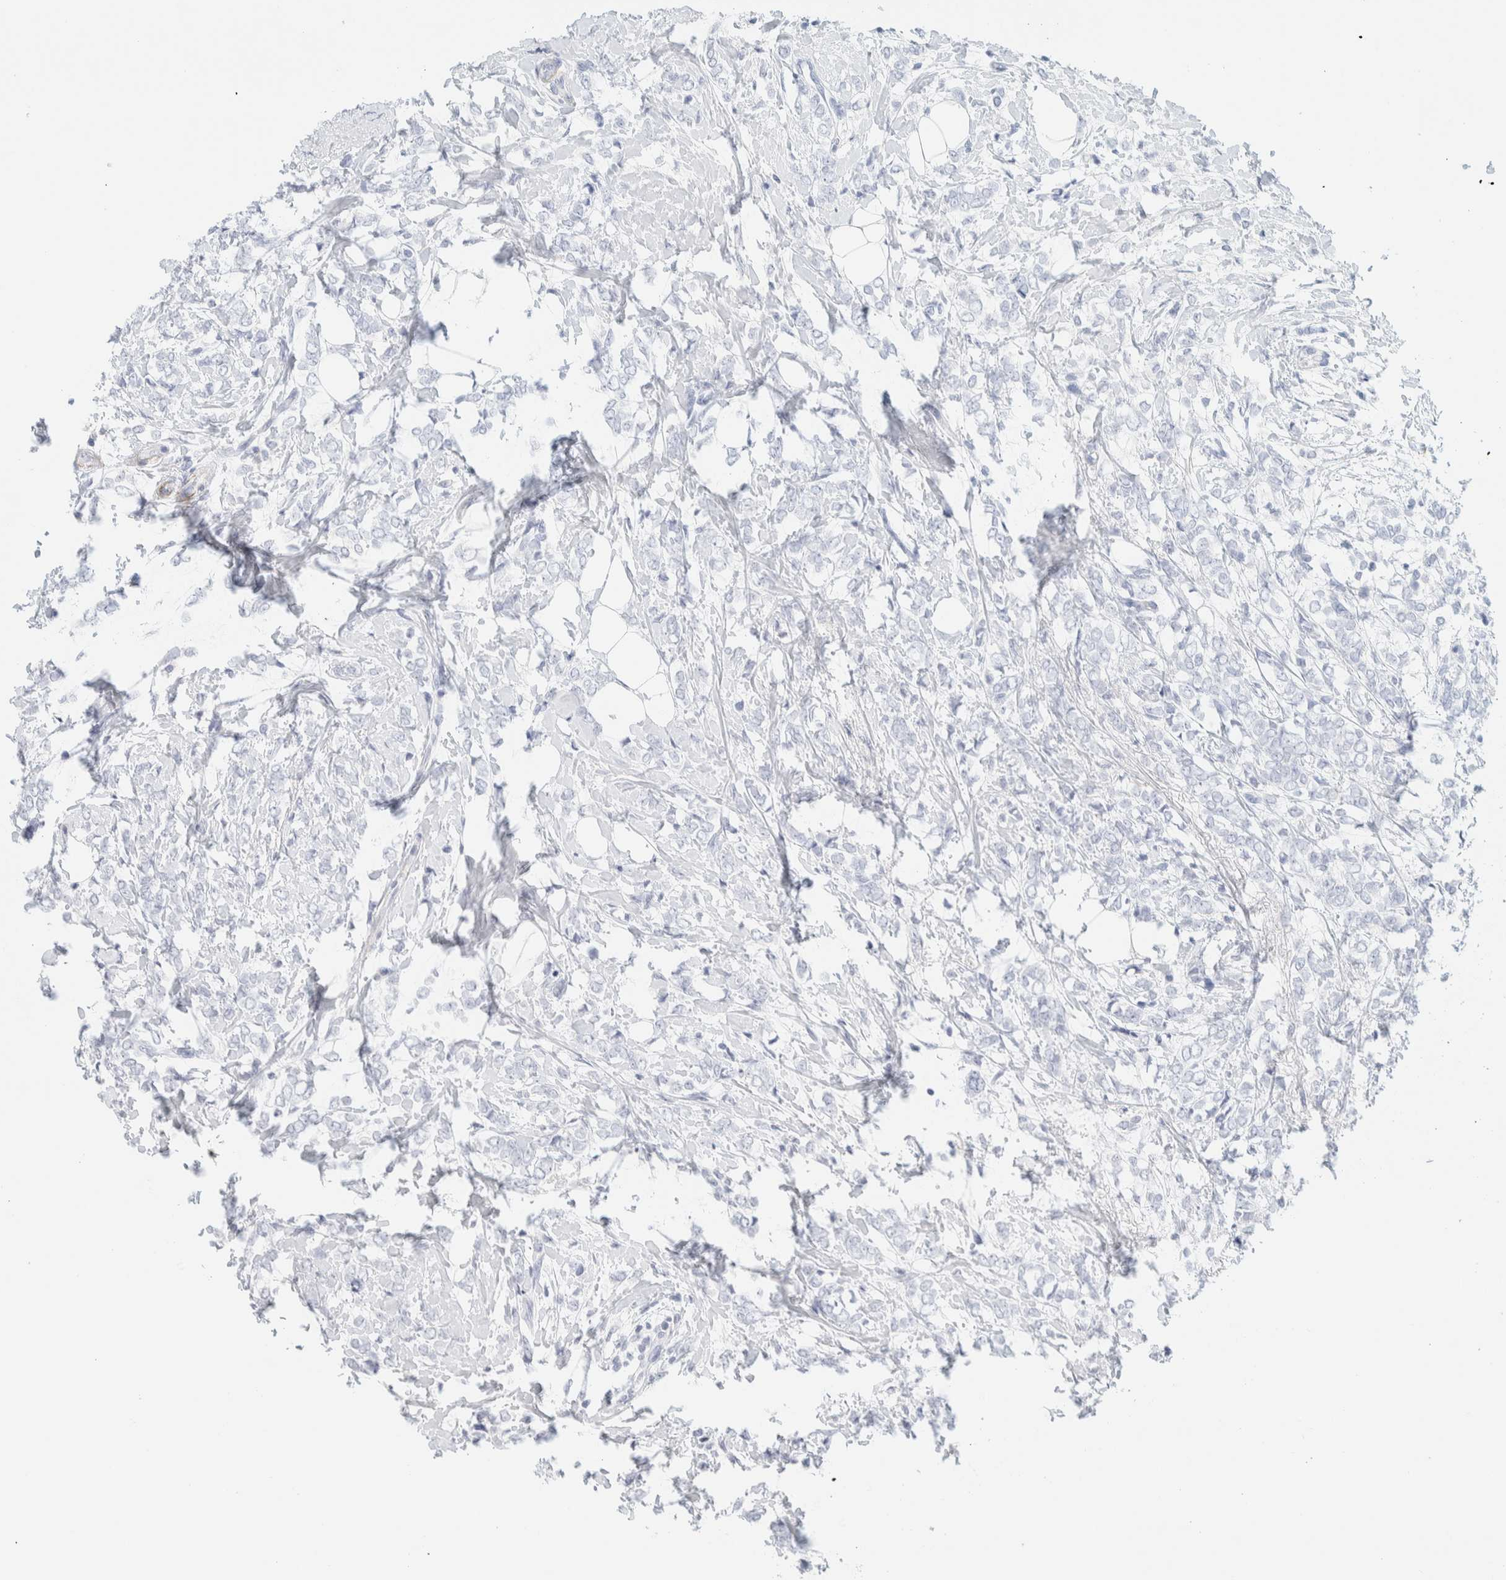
{"staining": {"intensity": "negative", "quantity": "none", "location": "none"}, "tissue": "breast cancer", "cell_type": "Tumor cells", "image_type": "cancer", "snomed": [{"axis": "morphology", "description": "Normal tissue, NOS"}, {"axis": "morphology", "description": "Lobular carcinoma"}, {"axis": "topography", "description": "Breast"}], "caption": "This is a photomicrograph of IHC staining of breast lobular carcinoma, which shows no expression in tumor cells. (Stains: DAB (3,3'-diaminobenzidine) immunohistochemistry (IHC) with hematoxylin counter stain, Microscopy: brightfield microscopy at high magnification).", "gene": "AFMID", "patient": {"sex": "female", "age": 47}}